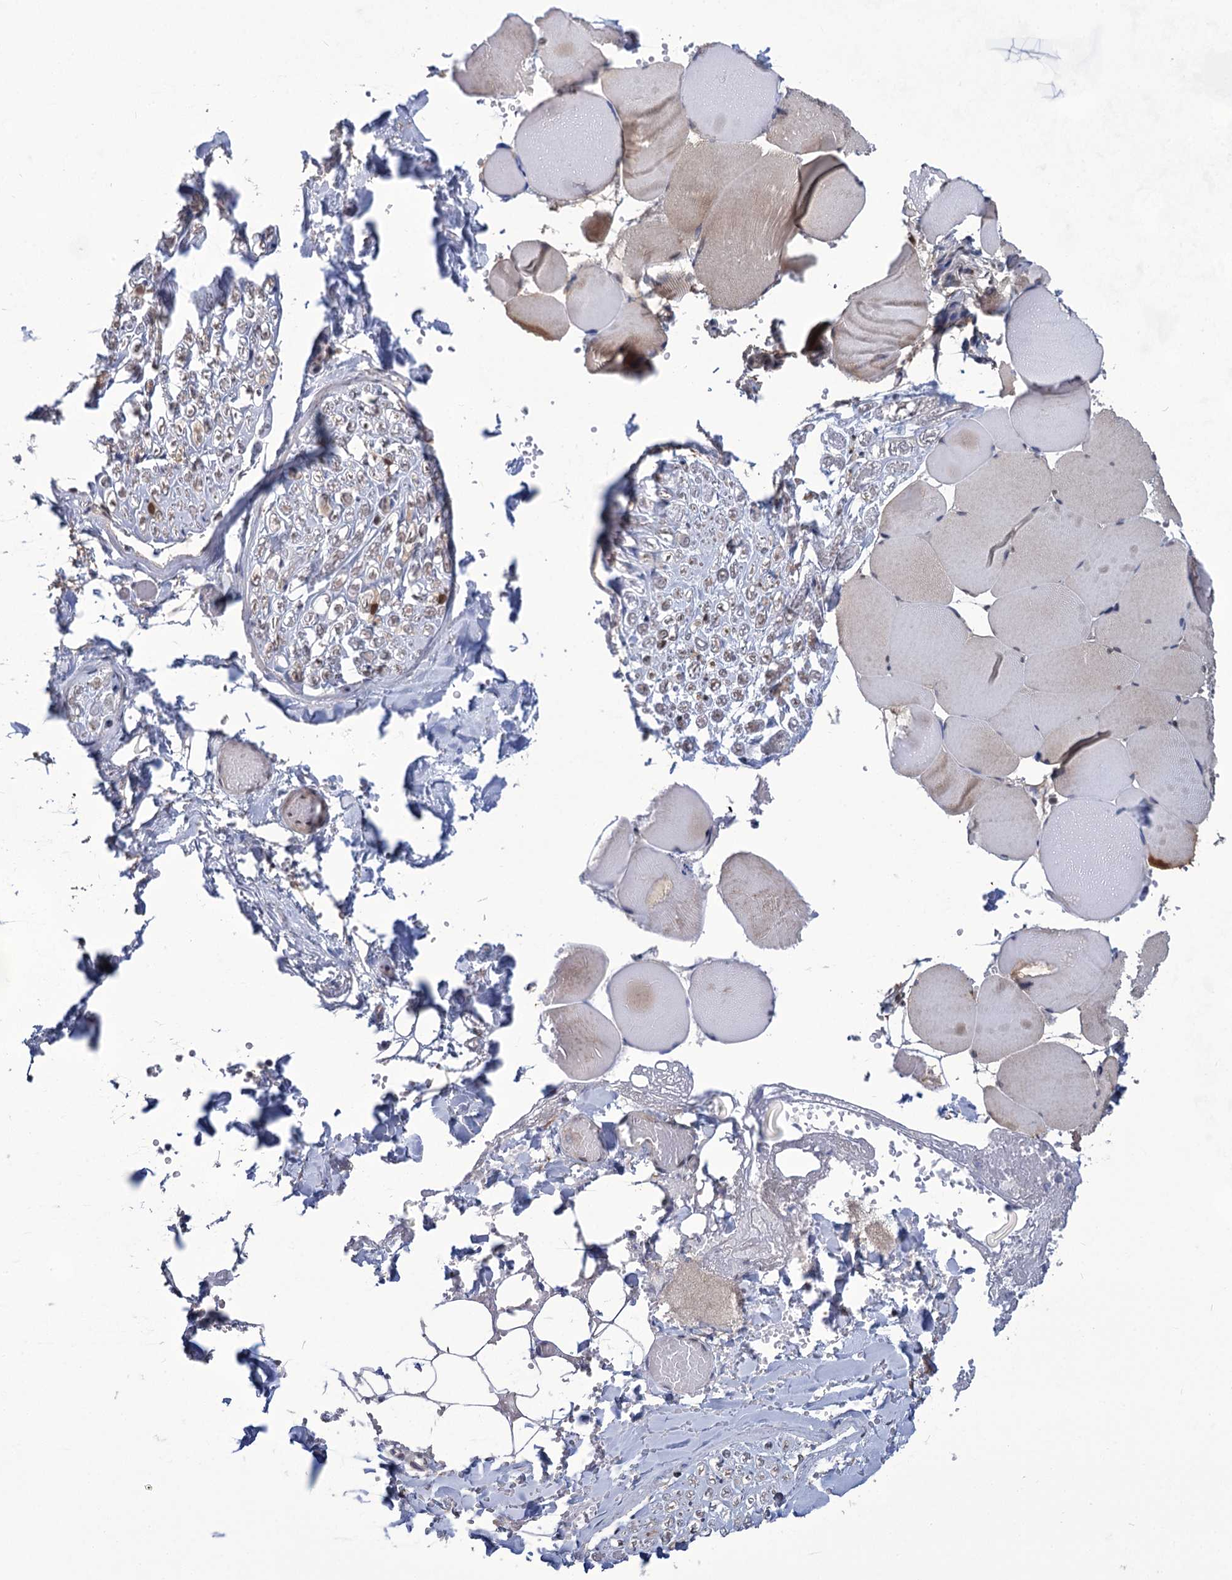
{"staining": {"intensity": "negative", "quantity": "none", "location": "none"}, "tissue": "adipose tissue", "cell_type": "Adipocytes", "image_type": "normal", "snomed": [{"axis": "morphology", "description": "Normal tissue, NOS"}, {"axis": "topography", "description": "Skeletal muscle"}, {"axis": "topography", "description": "Peripheral nerve tissue"}], "caption": "The micrograph reveals no staining of adipocytes in normal adipose tissue. The staining is performed using DAB (3,3'-diaminobenzidine) brown chromogen with nuclei counter-stained in using hematoxylin.", "gene": "TTC17", "patient": {"sex": "female", "age": 55}}